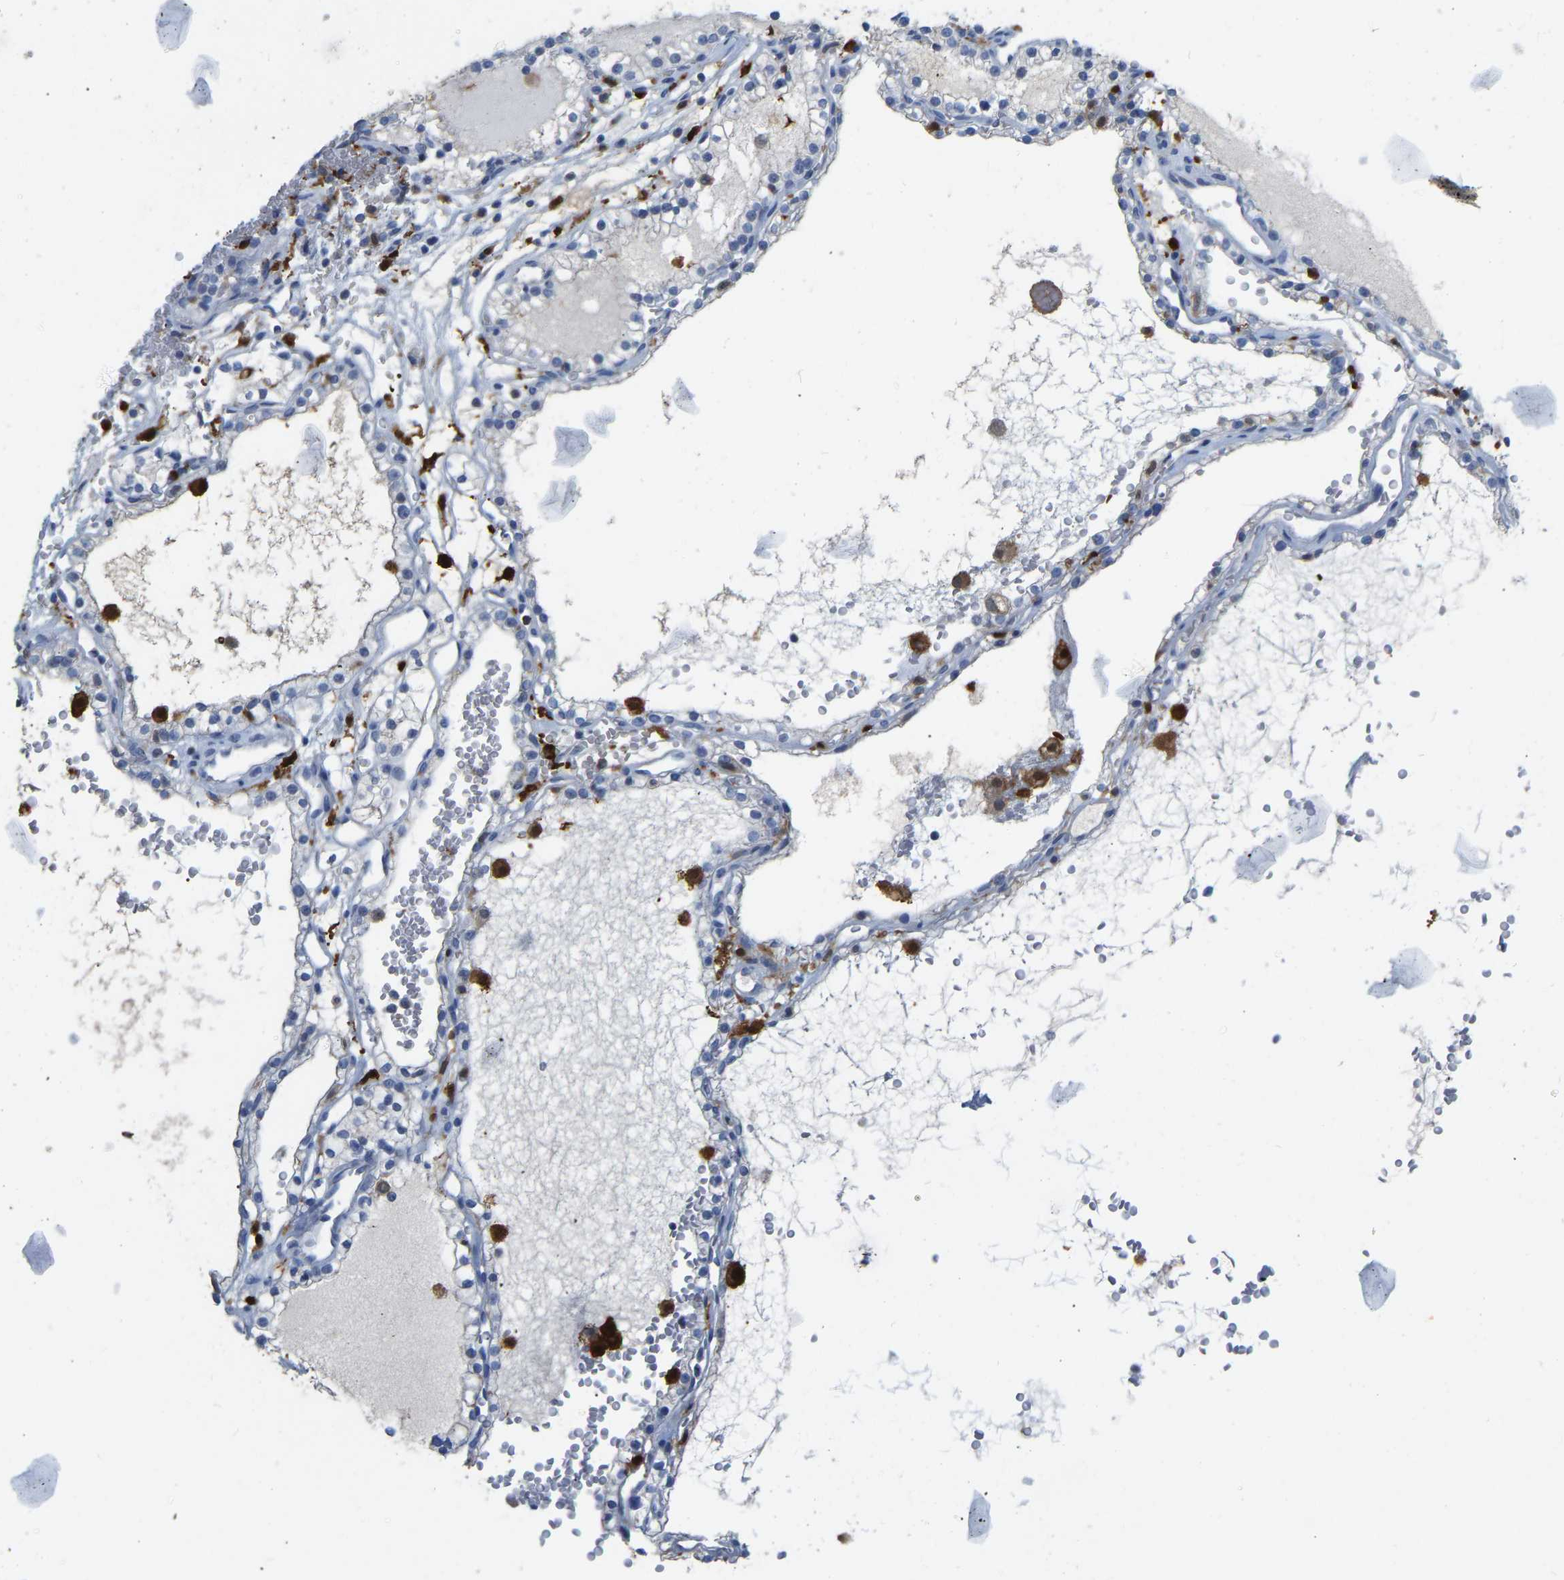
{"staining": {"intensity": "negative", "quantity": "none", "location": "none"}, "tissue": "renal cancer", "cell_type": "Tumor cells", "image_type": "cancer", "snomed": [{"axis": "morphology", "description": "Adenocarcinoma, NOS"}, {"axis": "topography", "description": "Kidney"}], "caption": "Immunohistochemistry of renal cancer (adenocarcinoma) displays no expression in tumor cells.", "gene": "ULBP2", "patient": {"sex": "female", "age": 41}}